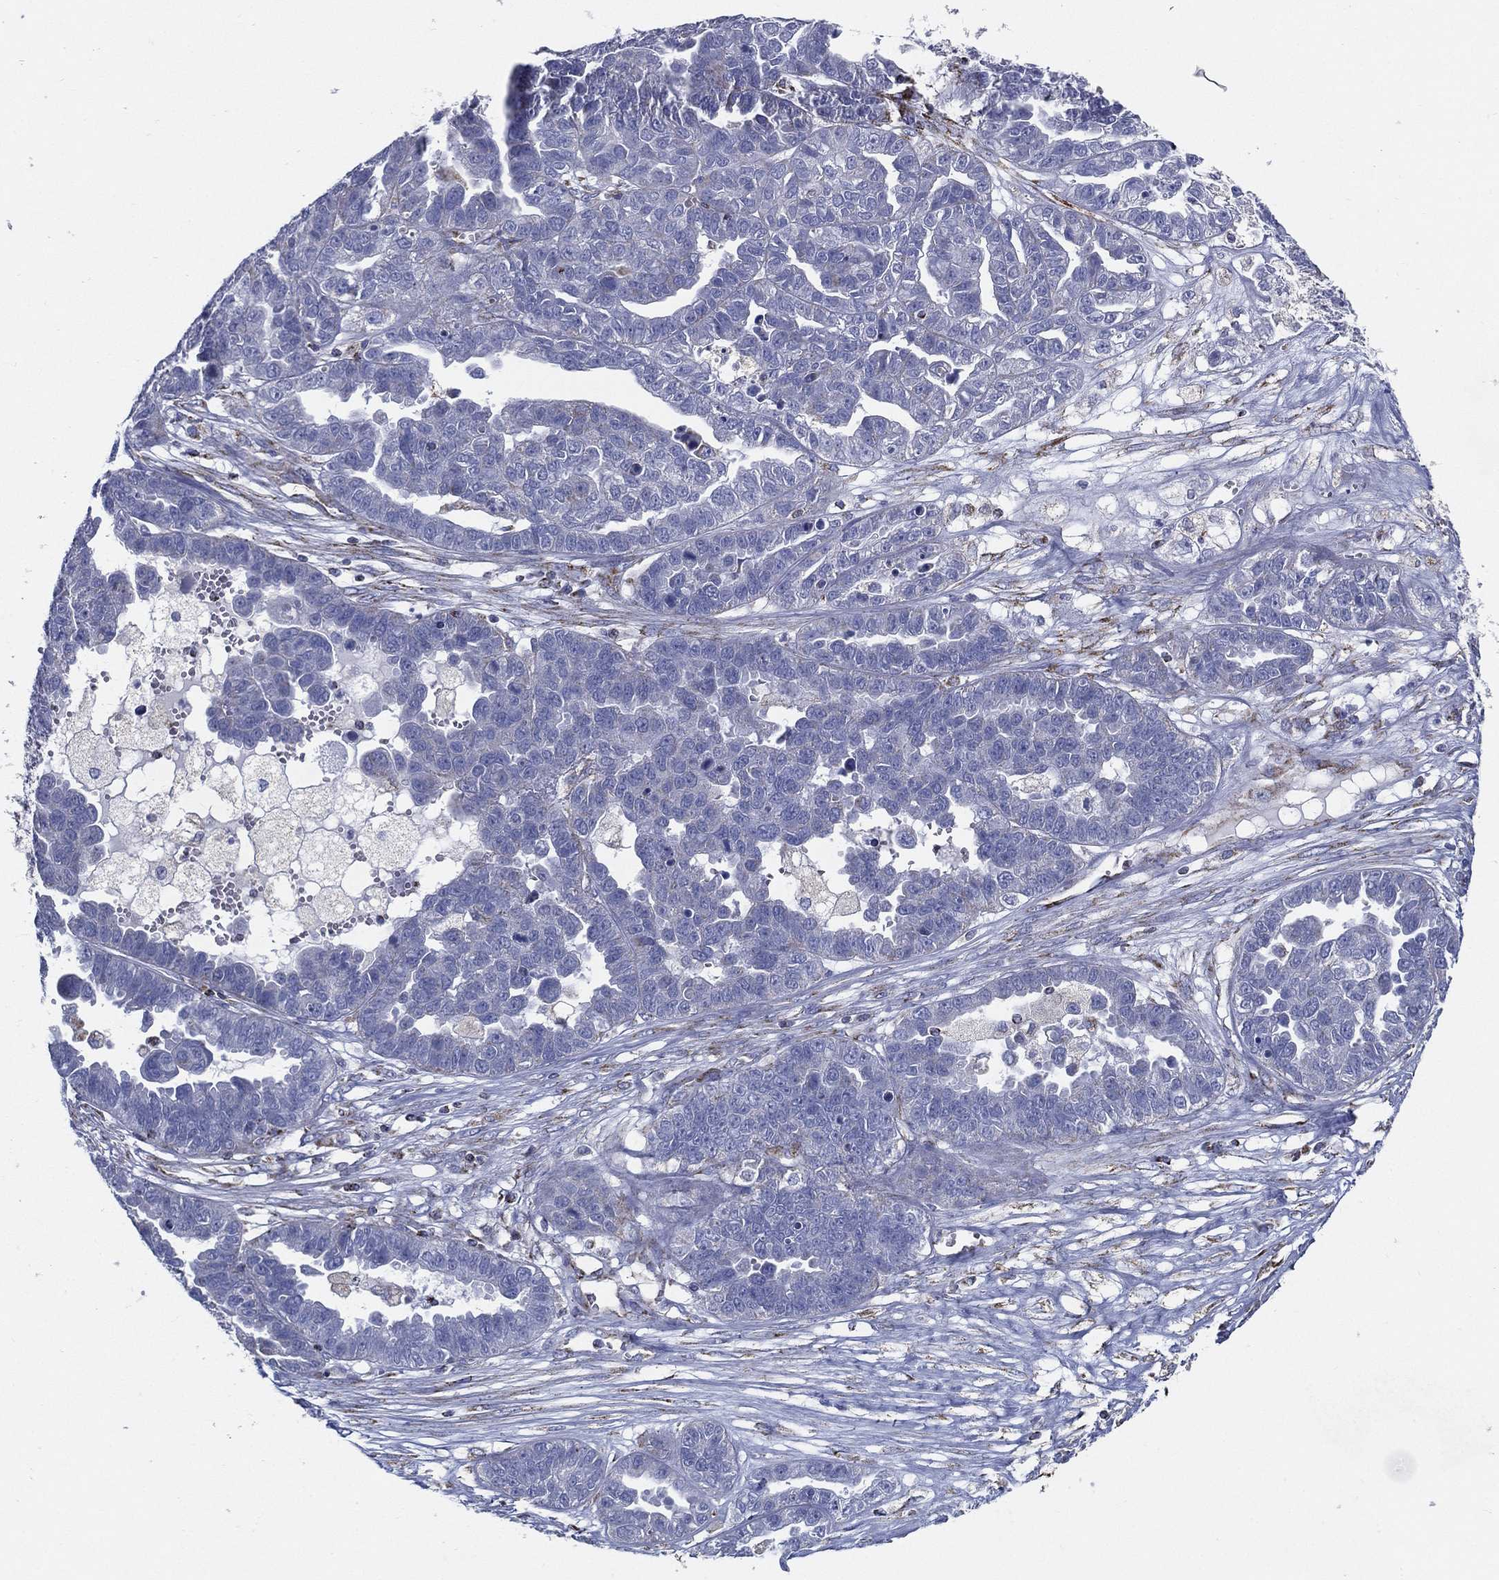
{"staining": {"intensity": "negative", "quantity": "none", "location": "none"}, "tissue": "ovarian cancer", "cell_type": "Tumor cells", "image_type": "cancer", "snomed": [{"axis": "morphology", "description": "Cystadenocarcinoma, serous, NOS"}, {"axis": "topography", "description": "Ovary"}], "caption": "Immunohistochemistry of human ovarian serous cystadenocarcinoma demonstrates no staining in tumor cells.", "gene": "SFXN1", "patient": {"sex": "female", "age": 87}}